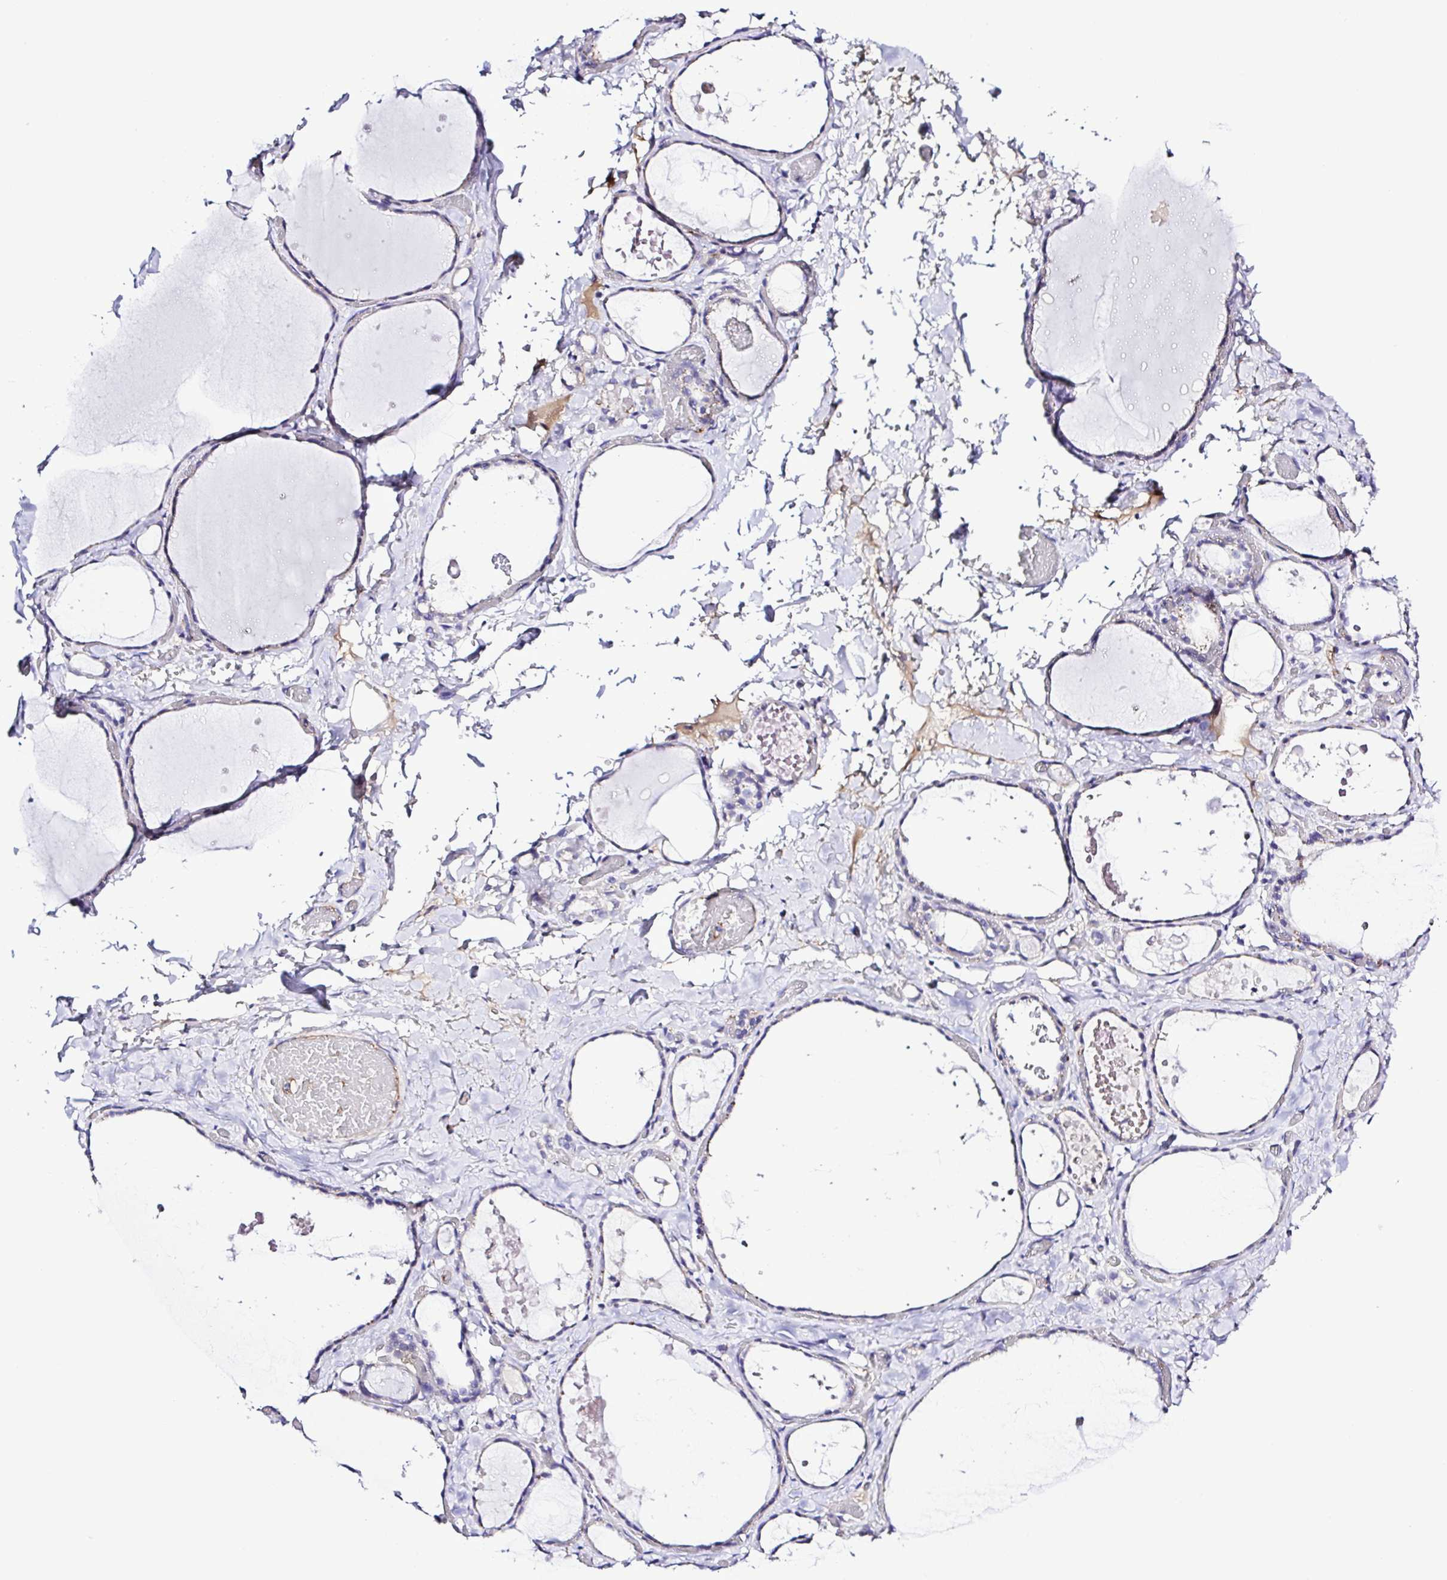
{"staining": {"intensity": "weak", "quantity": "<25%", "location": "cytoplasmic/membranous"}, "tissue": "thyroid gland", "cell_type": "Glandular cells", "image_type": "normal", "snomed": [{"axis": "morphology", "description": "Normal tissue, NOS"}, {"axis": "topography", "description": "Thyroid gland"}], "caption": "Glandular cells are negative for protein expression in normal human thyroid gland.", "gene": "GABBR2", "patient": {"sex": "female", "age": 56}}